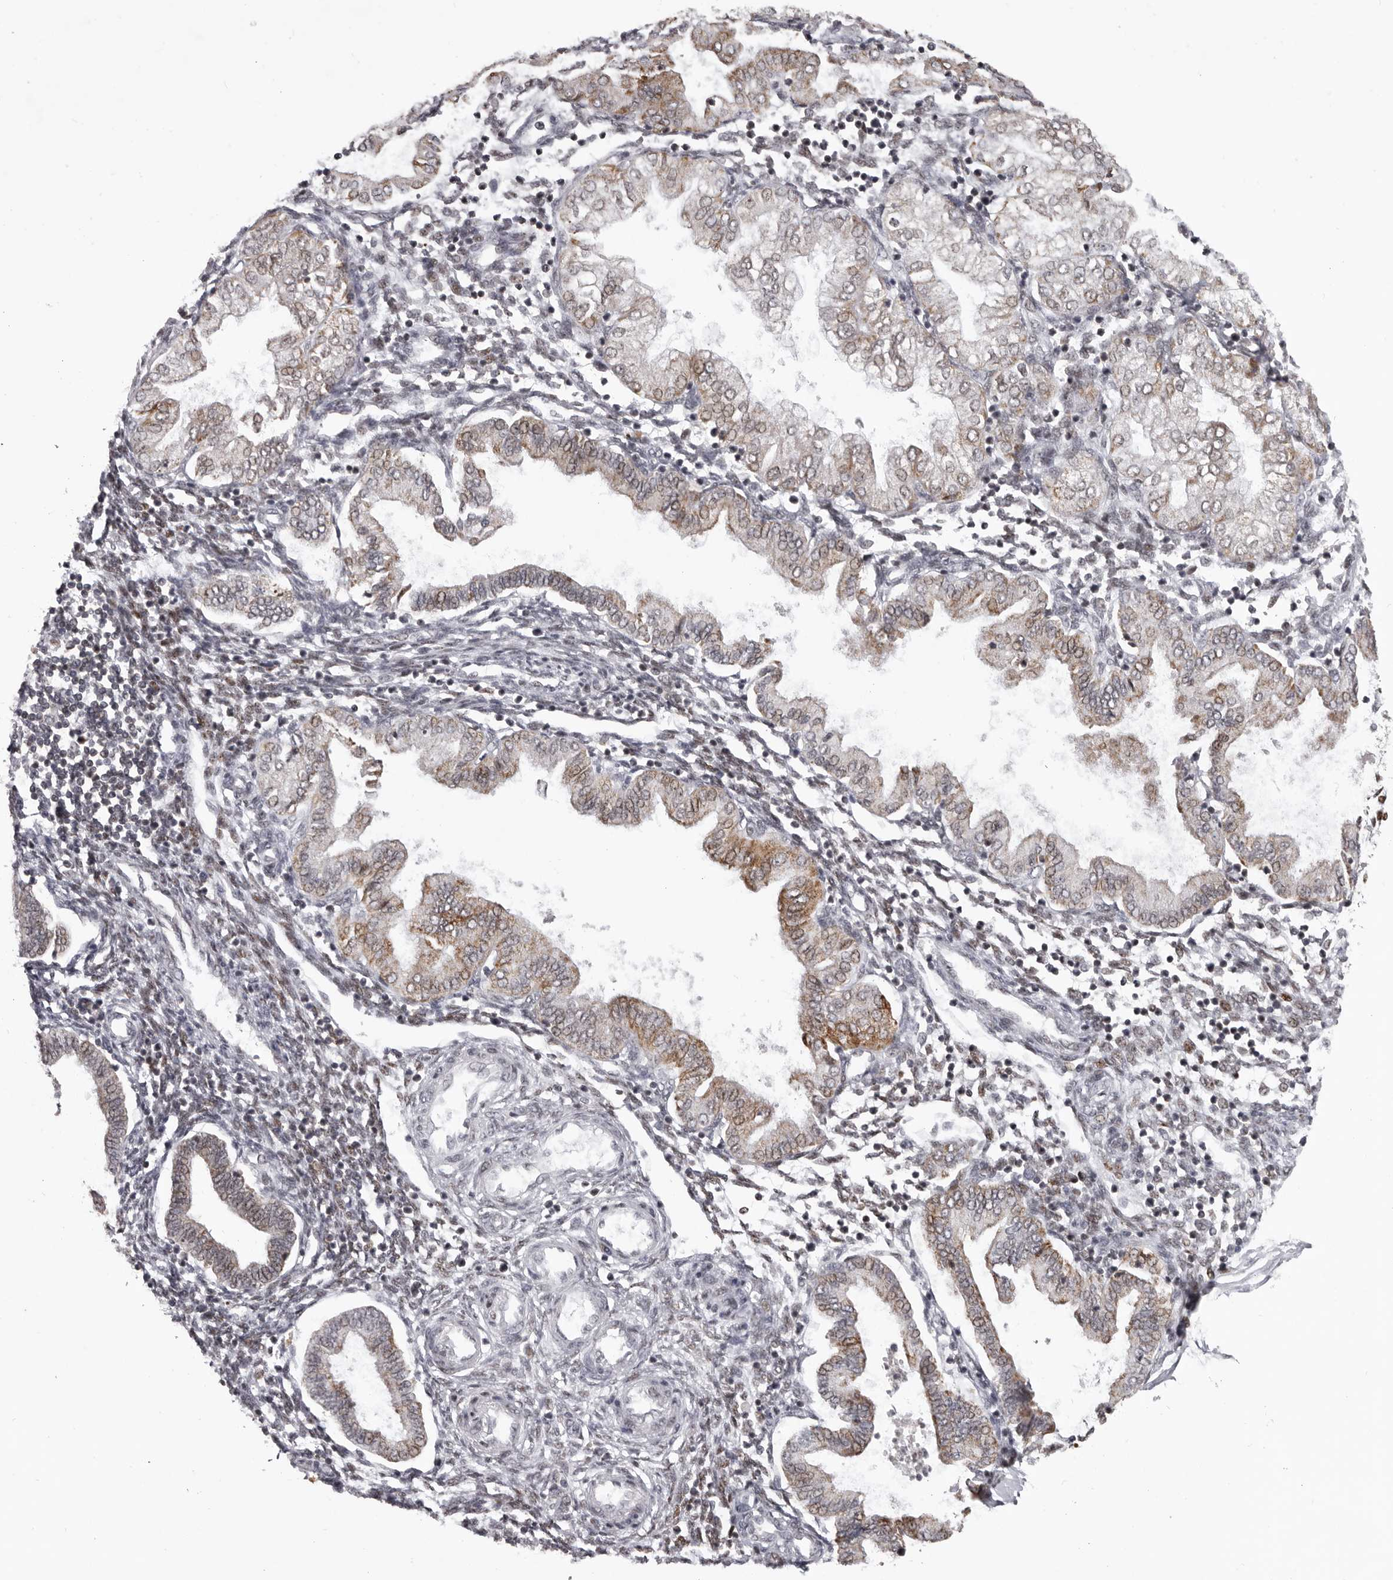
{"staining": {"intensity": "moderate", "quantity": "25%-75%", "location": "nuclear"}, "tissue": "endometrium", "cell_type": "Cells in endometrial stroma", "image_type": "normal", "snomed": [{"axis": "morphology", "description": "Normal tissue, NOS"}, {"axis": "topography", "description": "Endometrium"}], "caption": "Protein expression by IHC exhibits moderate nuclear expression in about 25%-75% of cells in endometrial stroma in unremarkable endometrium.", "gene": "C17orf99", "patient": {"sex": "female", "age": 53}}